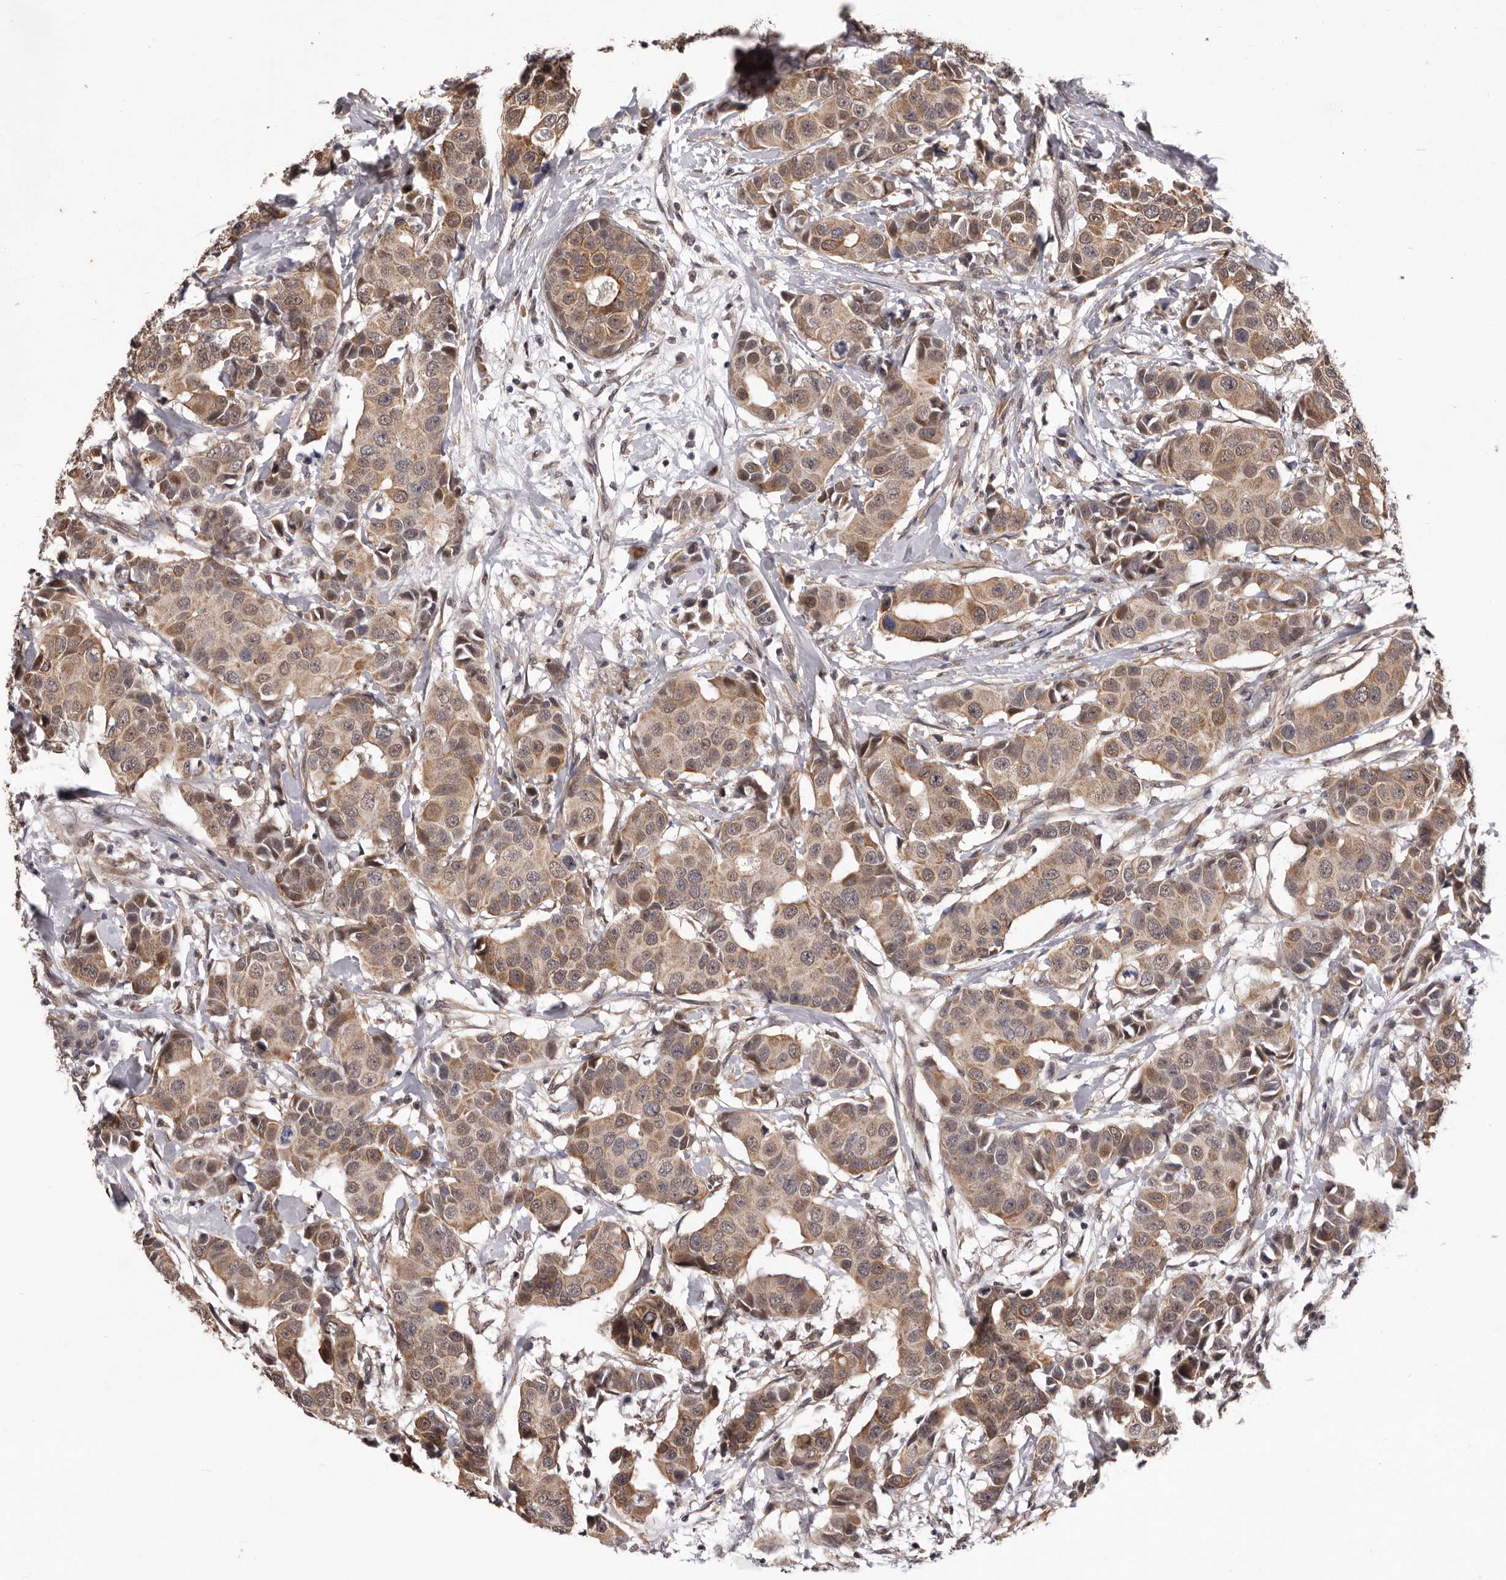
{"staining": {"intensity": "moderate", "quantity": ">75%", "location": "cytoplasmic/membranous"}, "tissue": "breast cancer", "cell_type": "Tumor cells", "image_type": "cancer", "snomed": [{"axis": "morphology", "description": "Normal tissue, NOS"}, {"axis": "morphology", "description": "Duct carcinoma"}, {"axis": "topography", "description": "Breast"}], "caption": "Breast invasive ductal carcinoma stained for a protein displays moderate cytoplasmic/membranous positivity in tumor cells.", "gene": "CELF3", "patient": {"sex": "female", "age": 39}}